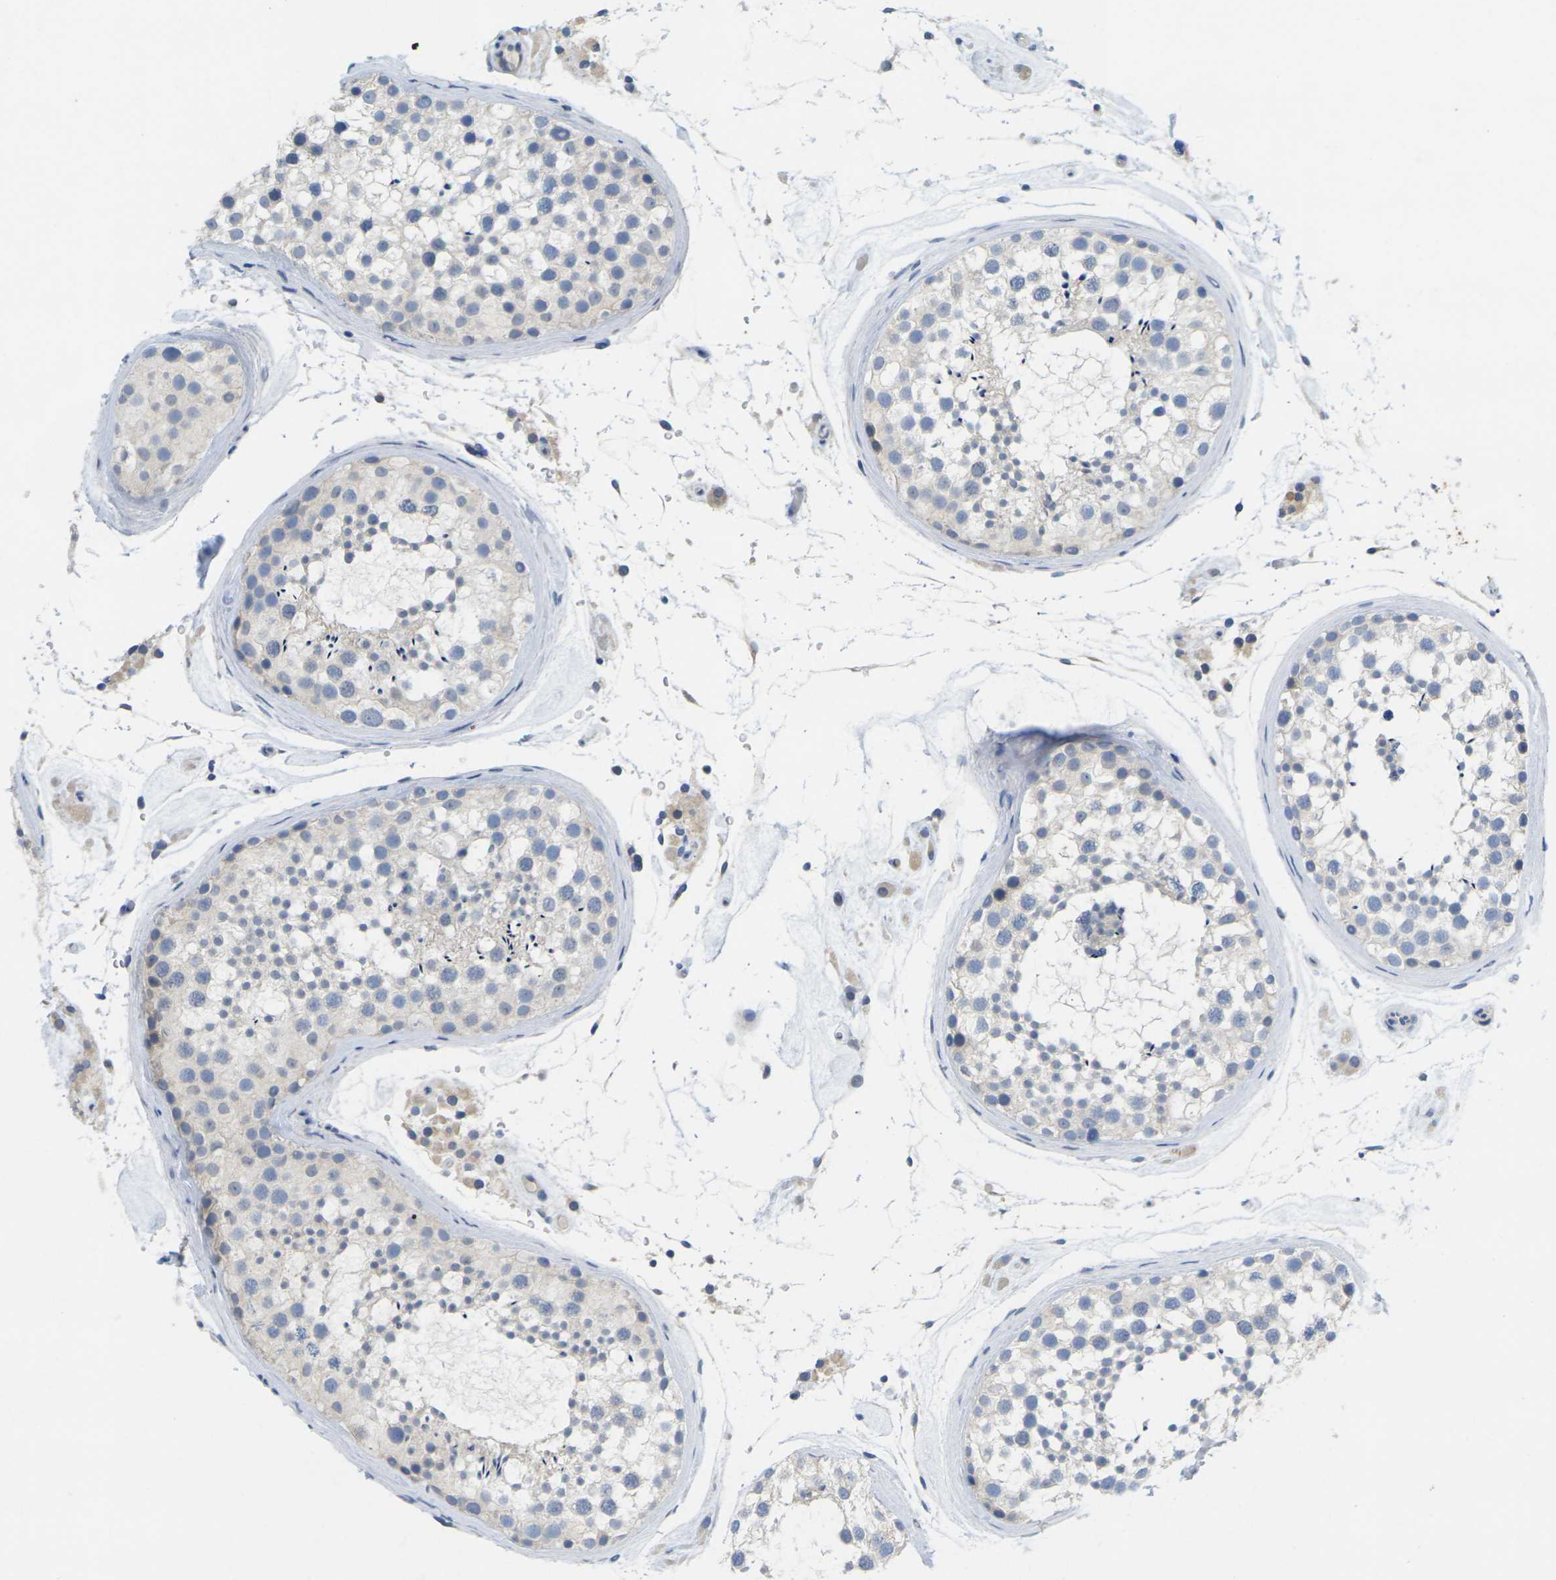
{"staining": {"intensity": "weak", "quantity": "<25%", "location": "cytoplasmic/membranous"}, "tissue": "testis", "cell_type": "Cells in seminiferous ducts", "image_type": "normal", "snomed": [{"axis": "morphology", "description": "Normal tissue, NOS"}, {"axis": "topography", "description": "Testis"}], "caption": "There is no significant expression in cells in seminiferous ducts of testis. (Immunohistochemistry (ihc), brightfield microscopy, high magnification).", "gene": "TNNI3", "patient": {"sex": "male", "age": 46}}